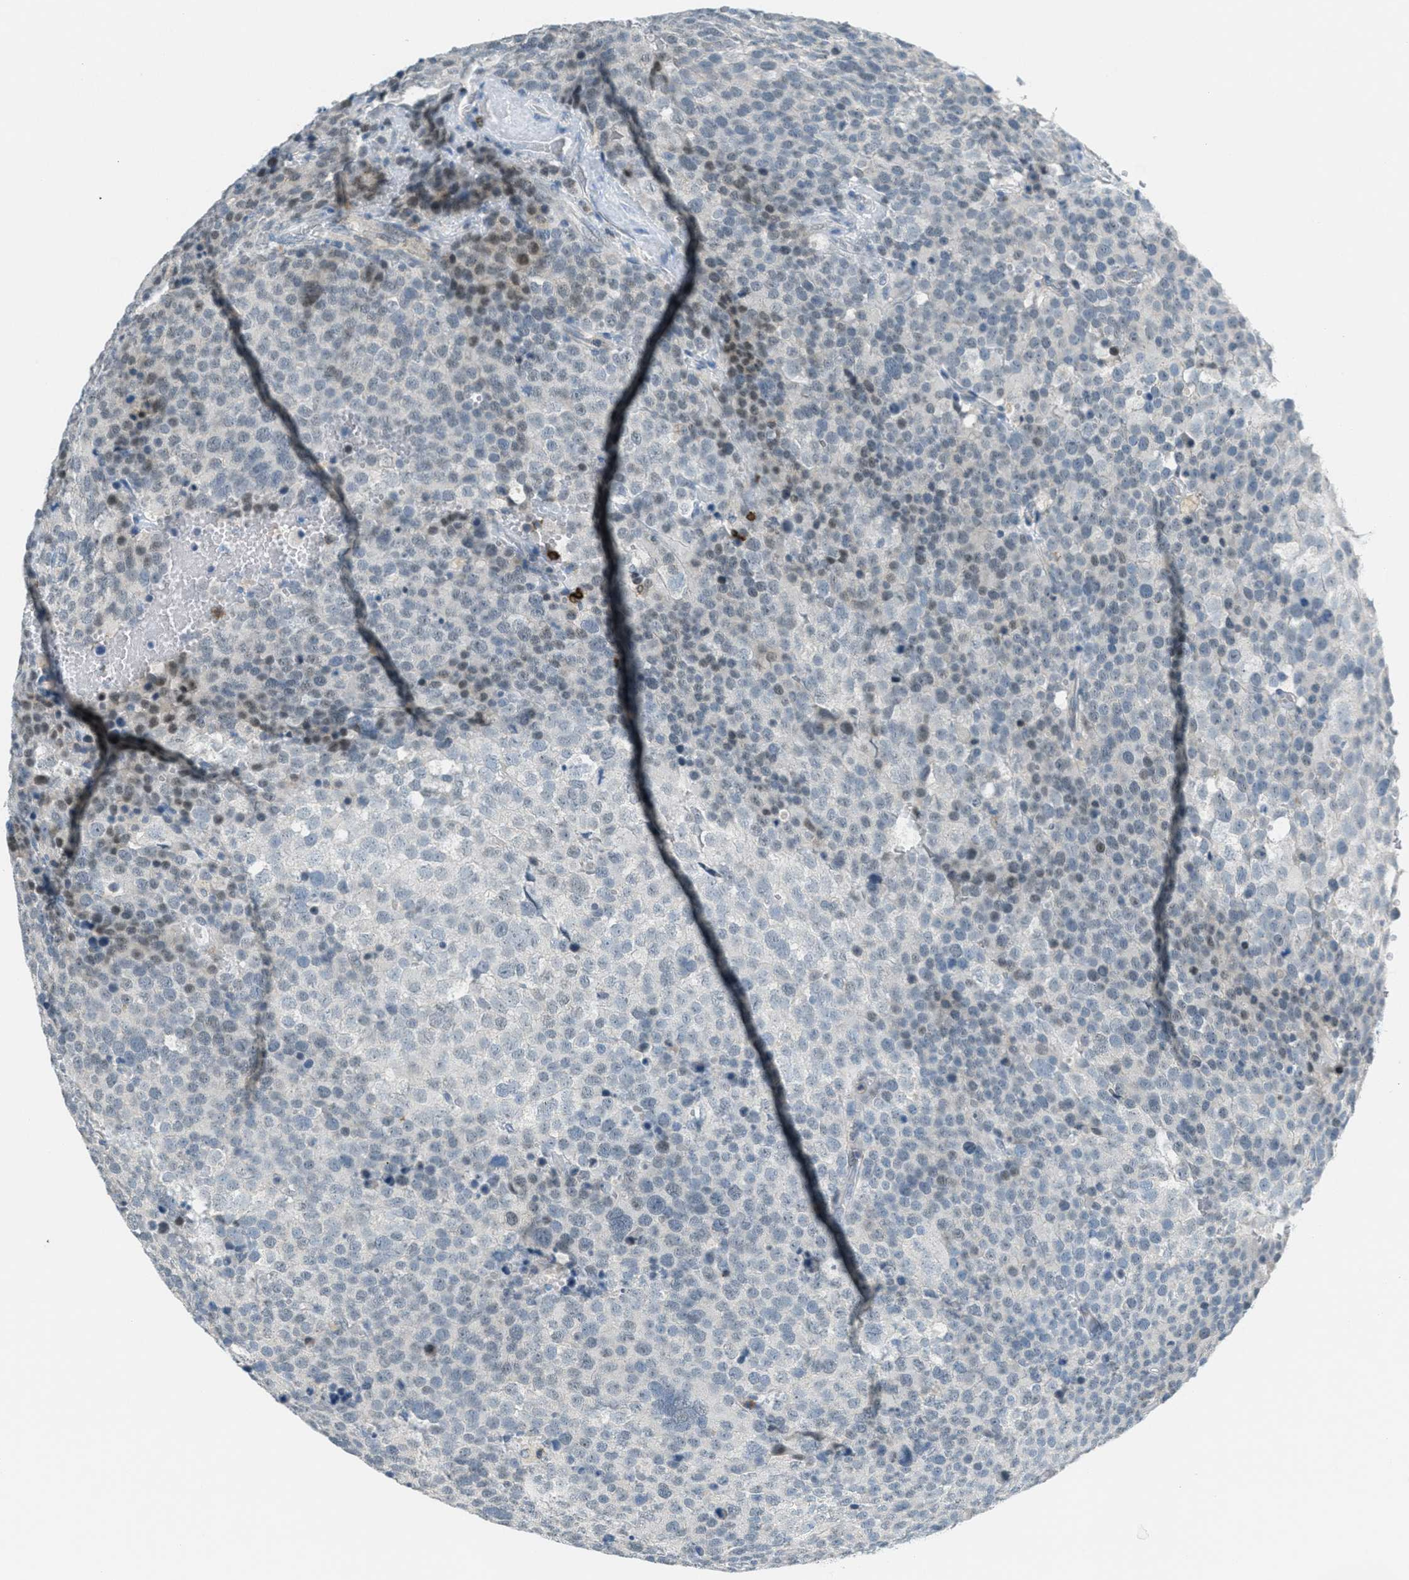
{"staining": {"intensity": "moderate", "quantity": "<25%", "location": "nuclear"}, "tissue": "testis cancer", "cell_type": "Tumor cells", "image_type": "cancer", "snomed": [{"axis": "morphology", "description": "Seminoma, NOS"}, {"axis": "topography", "description": "Testis"}], "caption": "Tumor cells show low levels of moderate nuclear positivity in approximately <25% of cells in human seminoma (testis). (IHC, brightfield microscopy, high magnification).", "gene": "FYN", "patient": {"sex": "male", "age": 71}}